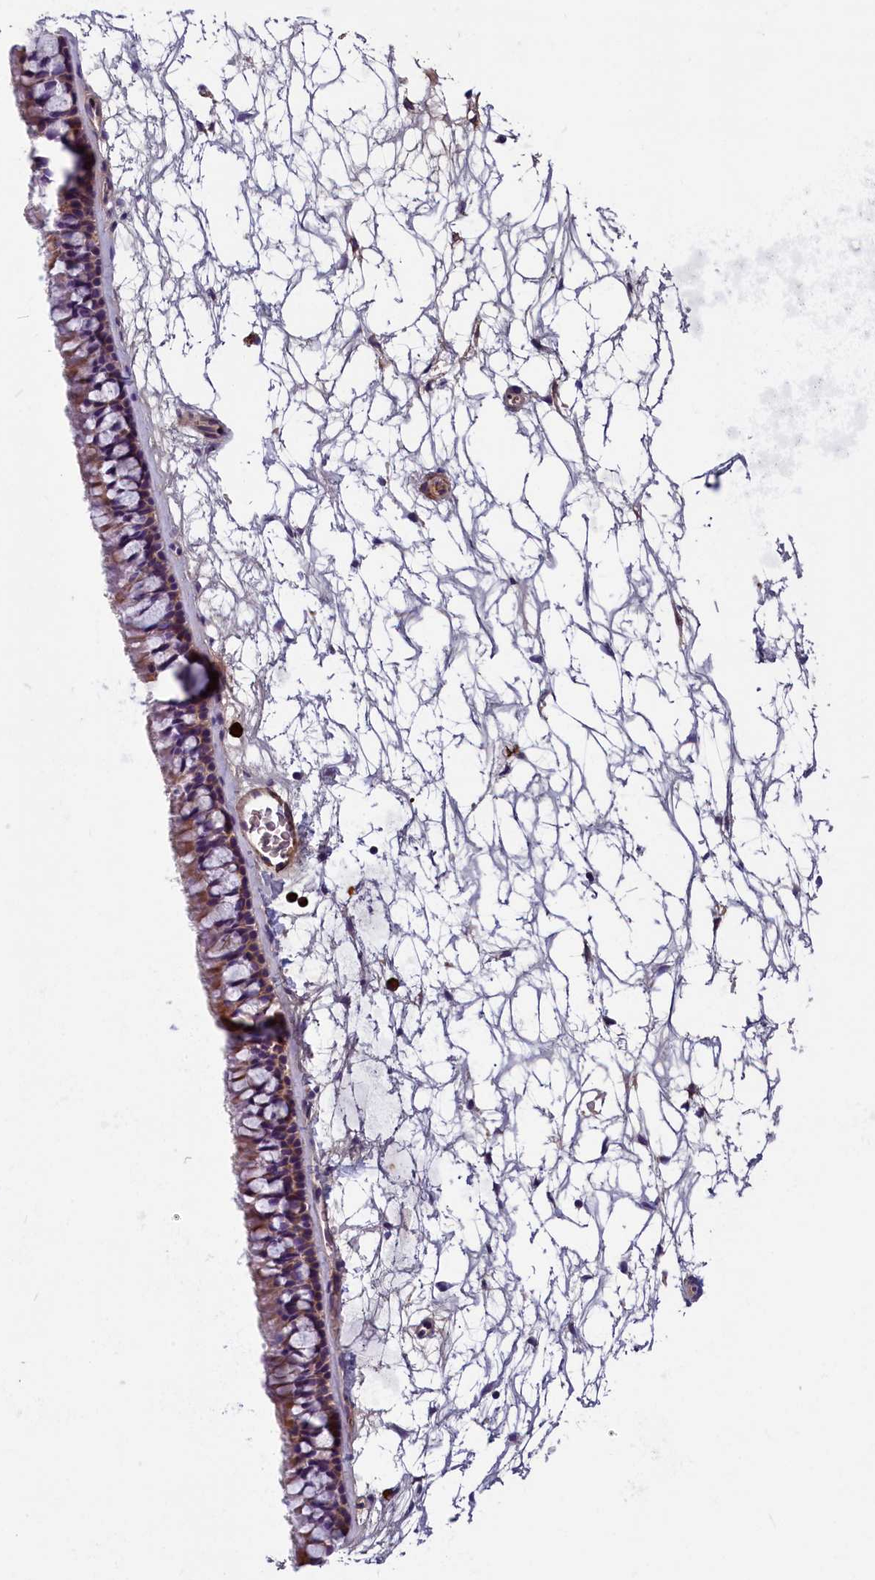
{"staining": {"intensity": "weak", "quantity": "25%-75%", "location": "cytoplasmic/membranous"}, "tissue": "nasopharynx", "cell_type": "Respiratory epithelial cells", "image_type": "normal", "snomed": [{"axis": "morphology", "description": "Normal tissue, NOS"}, {"axis": "topography", "description": "Nasopharynx"}], "caption": "DAB immunohistochemical staining of normal nasopharynx reveals weak cytoplasmic/membranous protein positivity in approximately 25%-75% of respiratory epithelial cells. The protein of interest is stained brown, and the nuclei are stained in blue (DAB (3,3'-diaminobenzidine) IHC with brightfield microscopy, high magnification).", "gene": "BCL2L13", "patient": {"sex": "male", "age": 64}}